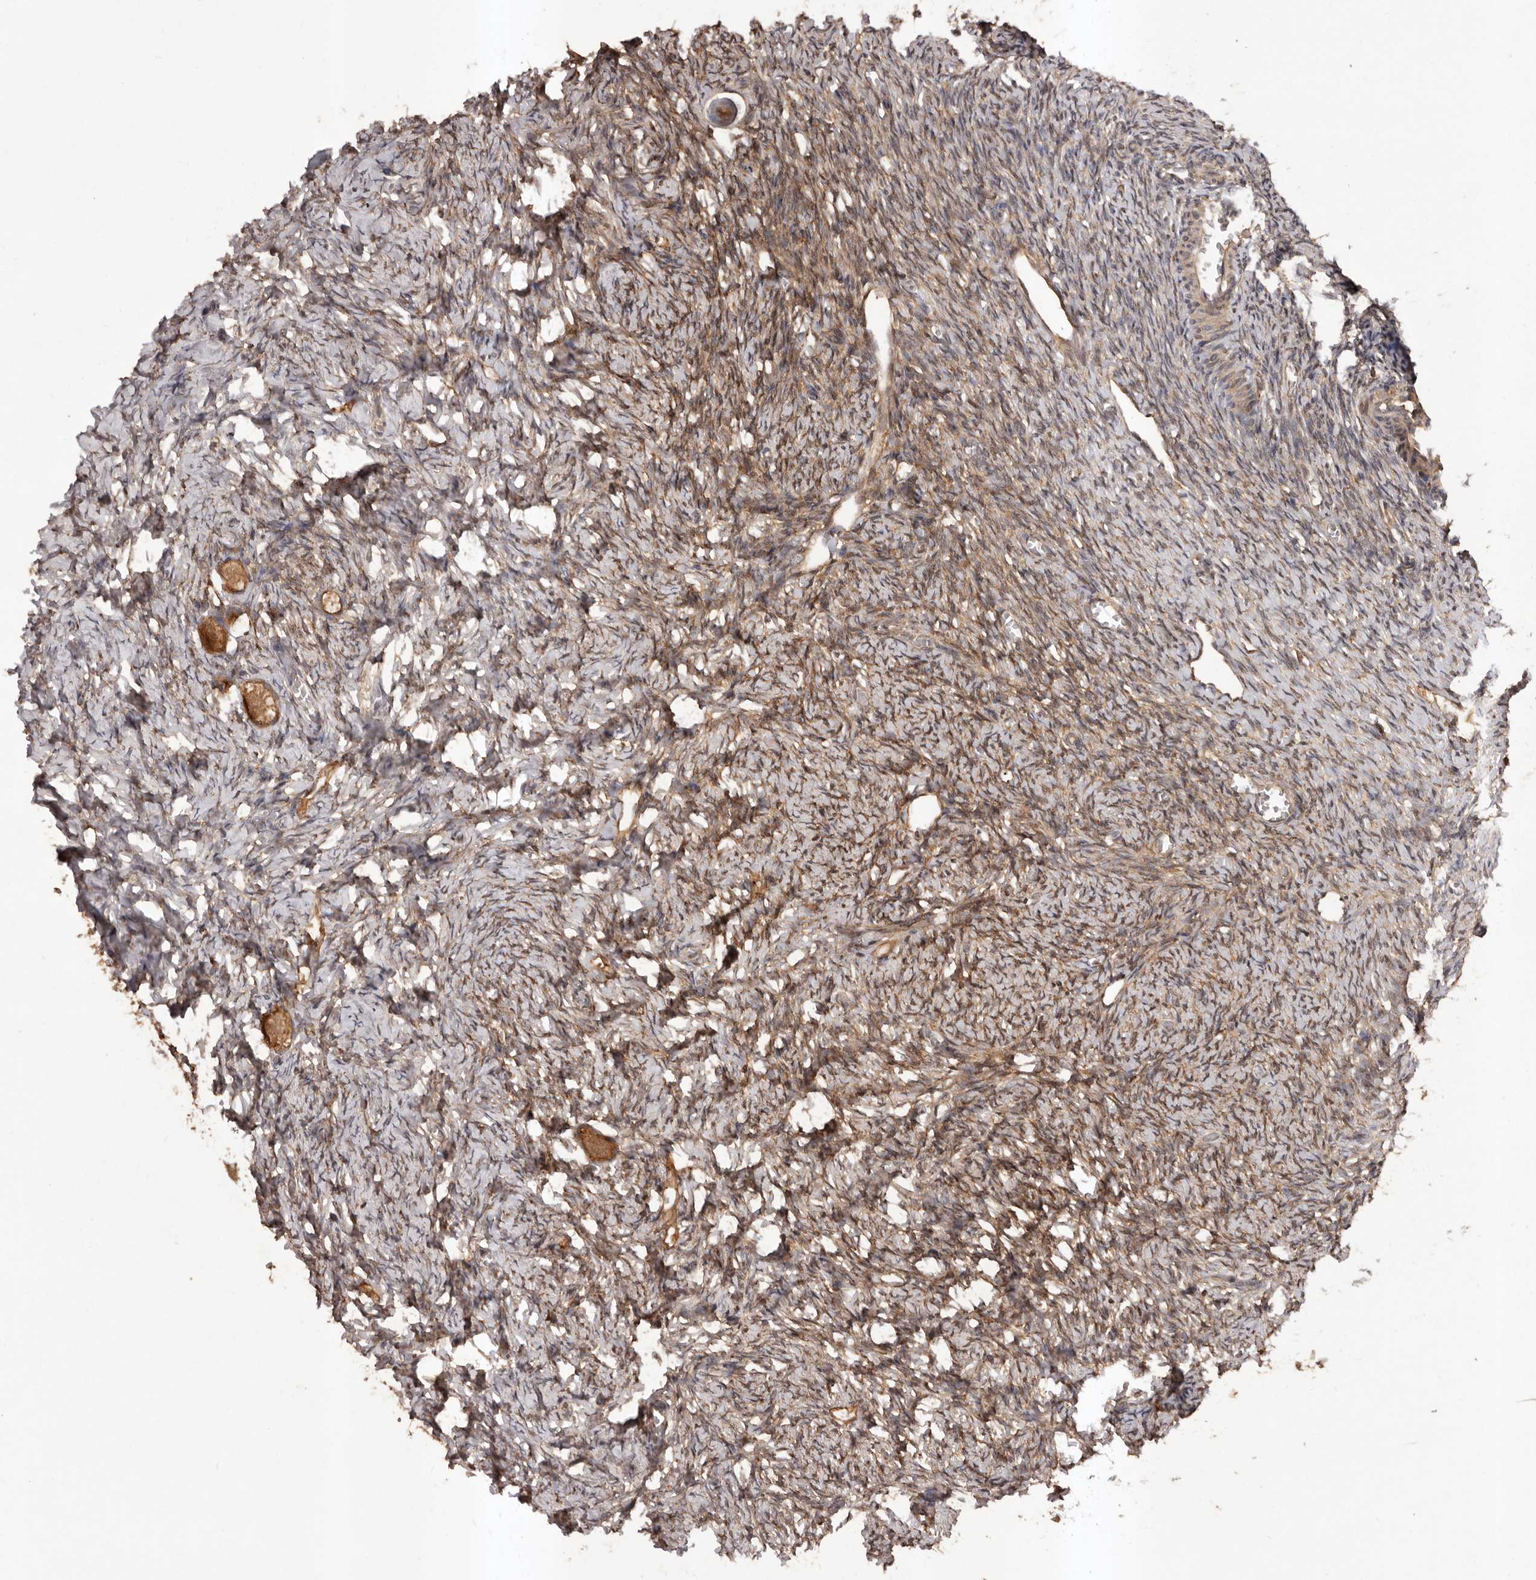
{"staining": {"intensity": "moderate", "quantity": ">75%", "location": "cytoplasmic/membranous"}, "tissue": "ovary", "cell_type": "Follicle cells", "image_type": "normal", "snomed": [{"axis": "morphology", "description": "Normal tissue, NOS"}, {"axis": "topography", "description": "Ovary"}], "caption": "An immunohistochemistry photomicrograph of normal tissue is shown. Protein staining in brown labels moderate cytoplasmic/membranous positivity in ovary within follicle cells.", "gene": "SLC22A3", "patient": {"sex": "female", "age": 27}}